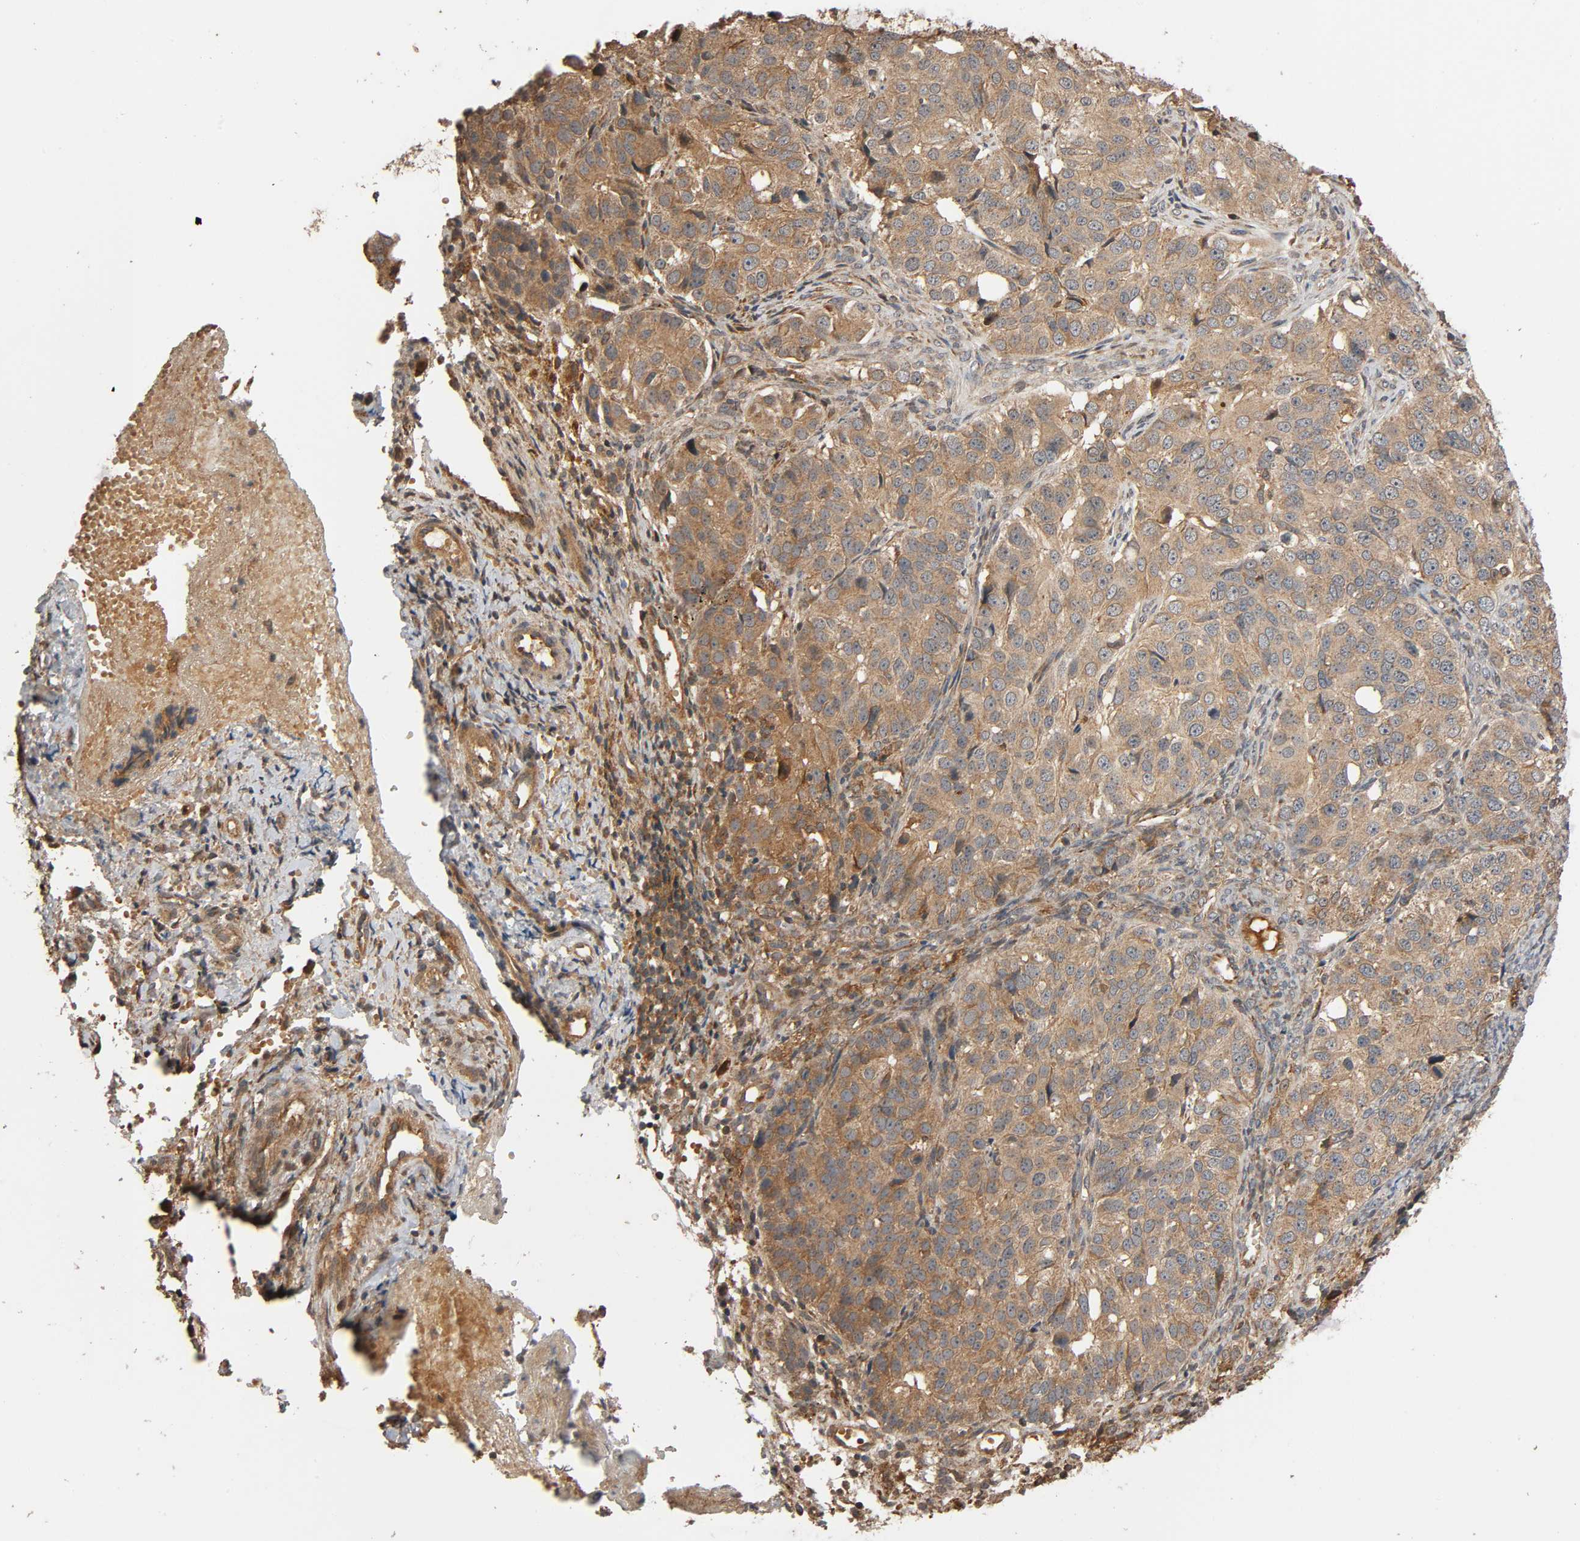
{"staining": {"intensity": "moderate", "quantity": ">75%", "location": "cytoplasmic/membranous"}, "tissue": "ovarian cancer", "cell_type": "Tumor cells", "image_type": "cancer", "snomed": [{"axis": "morphology", "description": "Carcinoma, endometroid"}, {"axis": "topography", "description": "Ovary"}], "caption": "DAB immunohistochemical staining of human endometroid carcinoma (ovarian) exhibits moderate cytoplasmic/membranous protein staining in approximately >75% of tumor cells. The protein is shown in brown color, while the nuclei are stained blue.", "gene": "MAP3K8", "patient": {"sex": "female", "age": 51}}